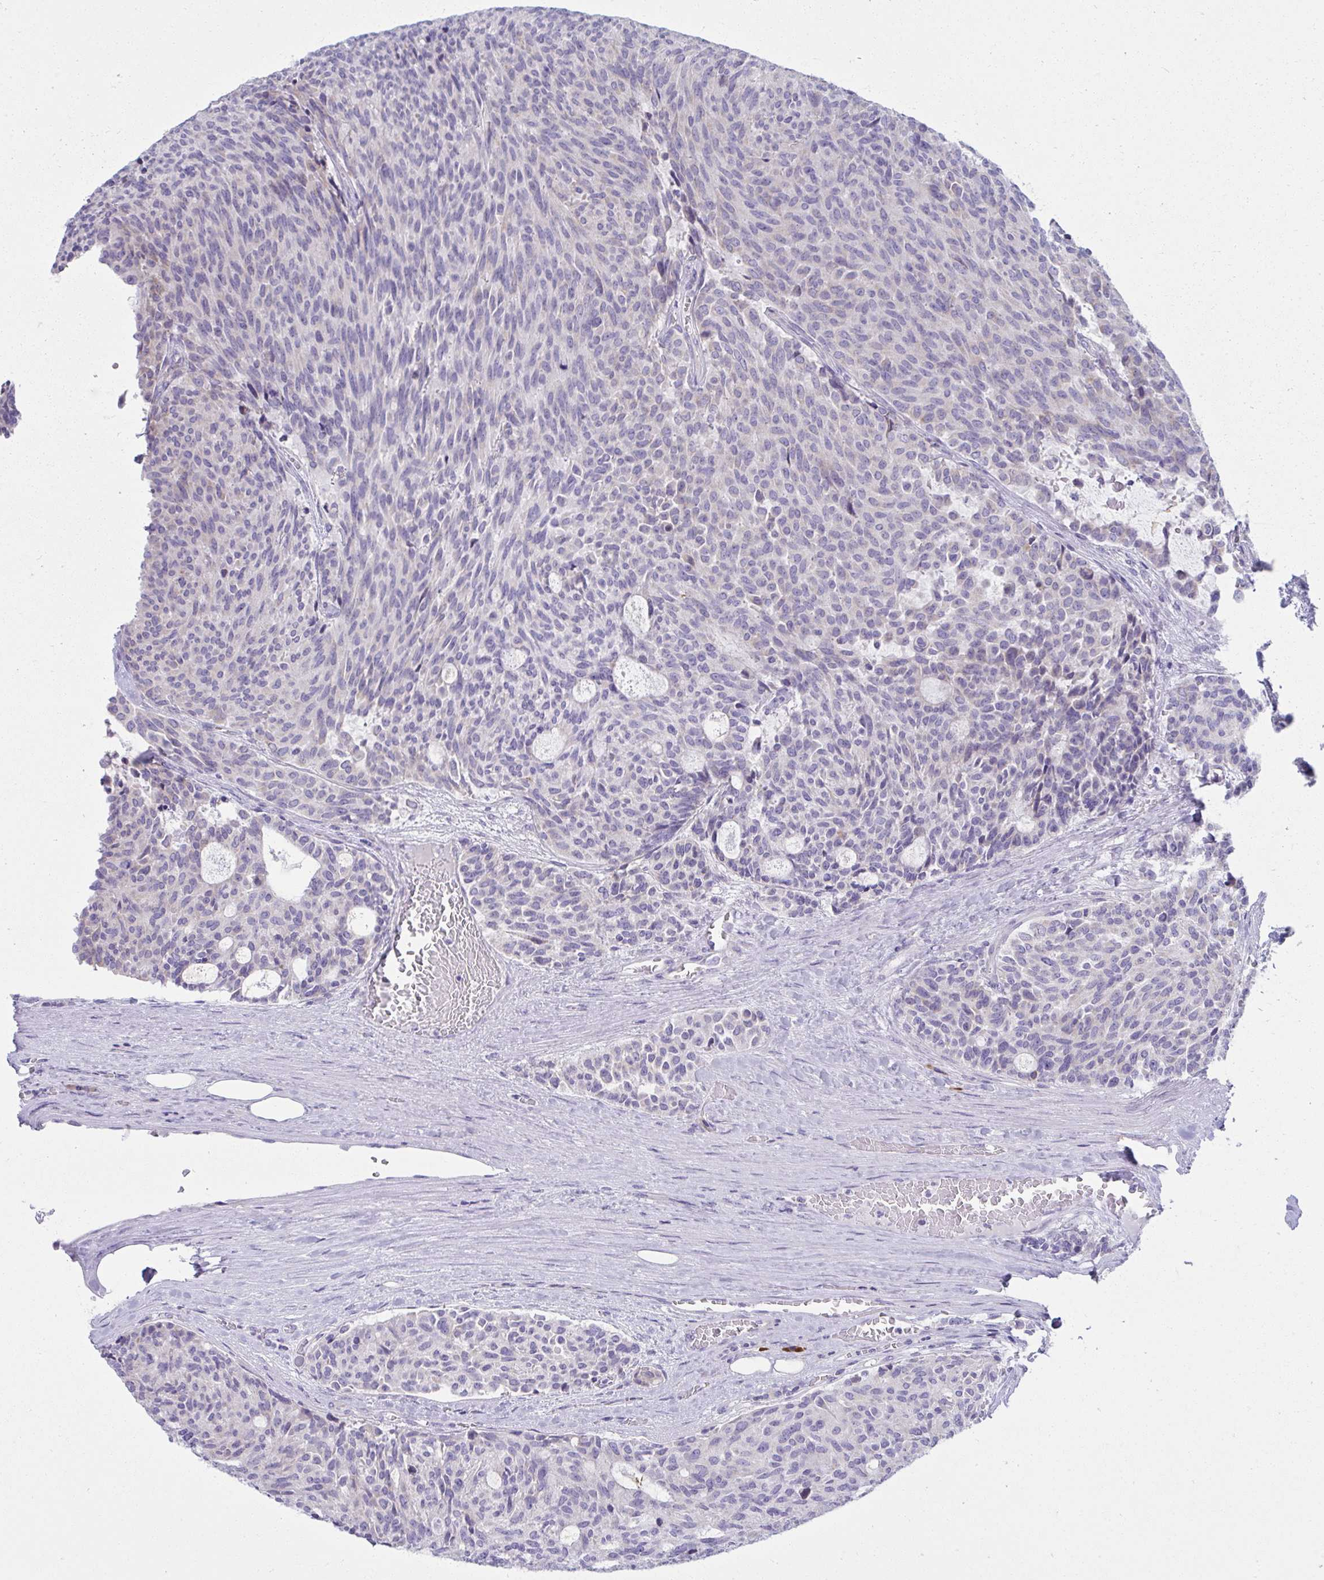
{"staining": {"intensity": "negative", "quantity": "none", "location": "none"}, "tissue": "carcinoid", "cell_type": "Tumor cells", "image_type": "cancer", "snomed": [{"axis": "morphology", "description": "Carcinoid, malignant, NOS"}, {"axis": "topography", "description": "Pancreas"}], "caption": "The micrograph reveals no significant staining in tumor cells of carcinoid (malignant).", "gene": "FASLG", "patient": {"sex": "female", "age": 54}}